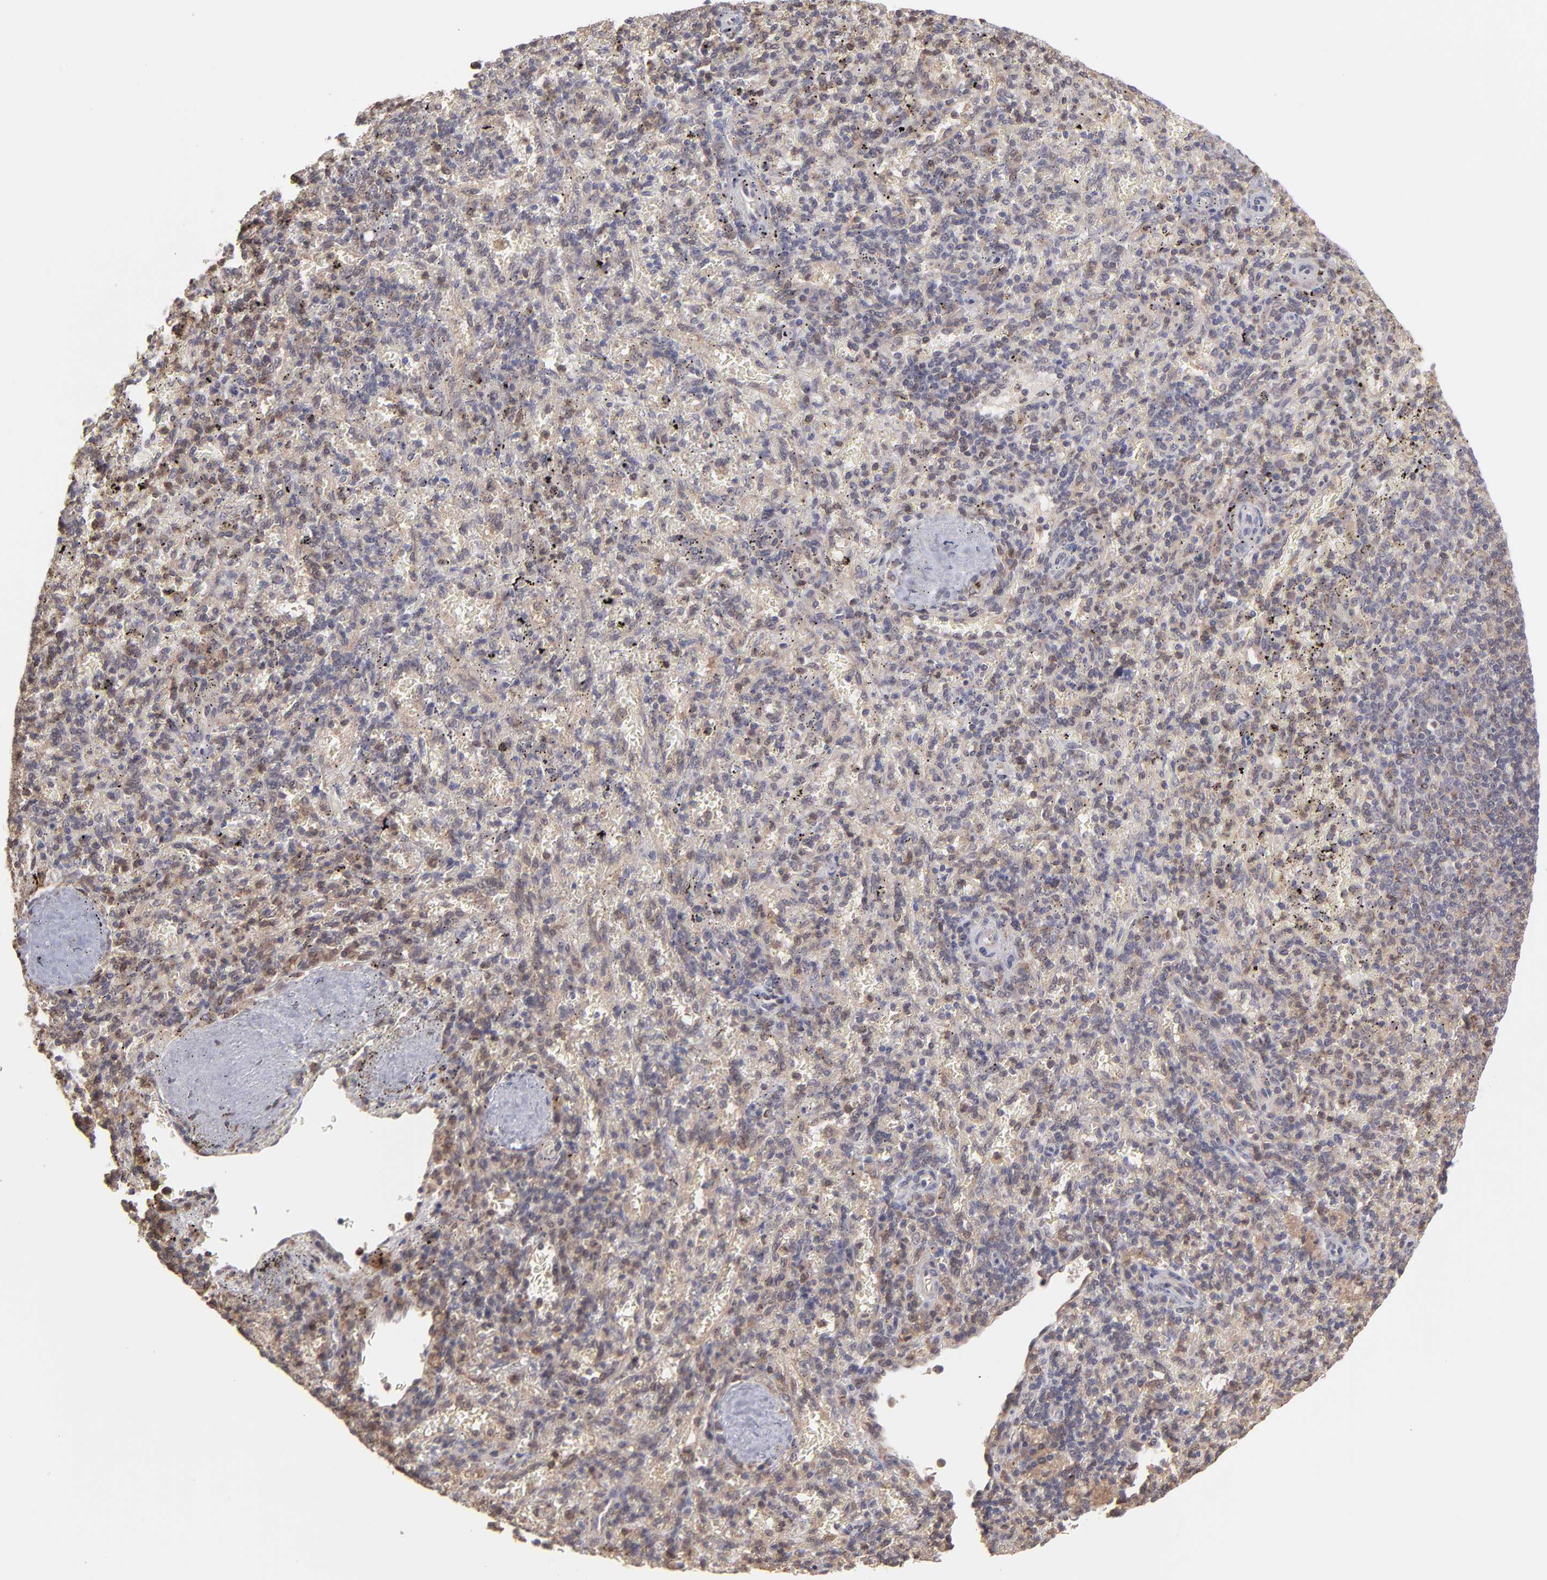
{"staining": {"intensity": "negative", "quantity": "none", "location": "none"}, "tissue": "spleen", "cell_type": "Cells in red pulp", "image_type": "normal", "snomed": [{"axis": "morphology", "description": "Normal tissue, NOS"}, {"axis": "topography", "description": "Spleen"}], "caption": "This photomicrograph is of normal spleen stained with immunohistochemistry (IHC) to label a protein in brown with the nuclei are counter-stained blue. There is no positivity in cells in red pulp.", "gene": "OAS1", "patient": {"sex": "female", "age": 43}}